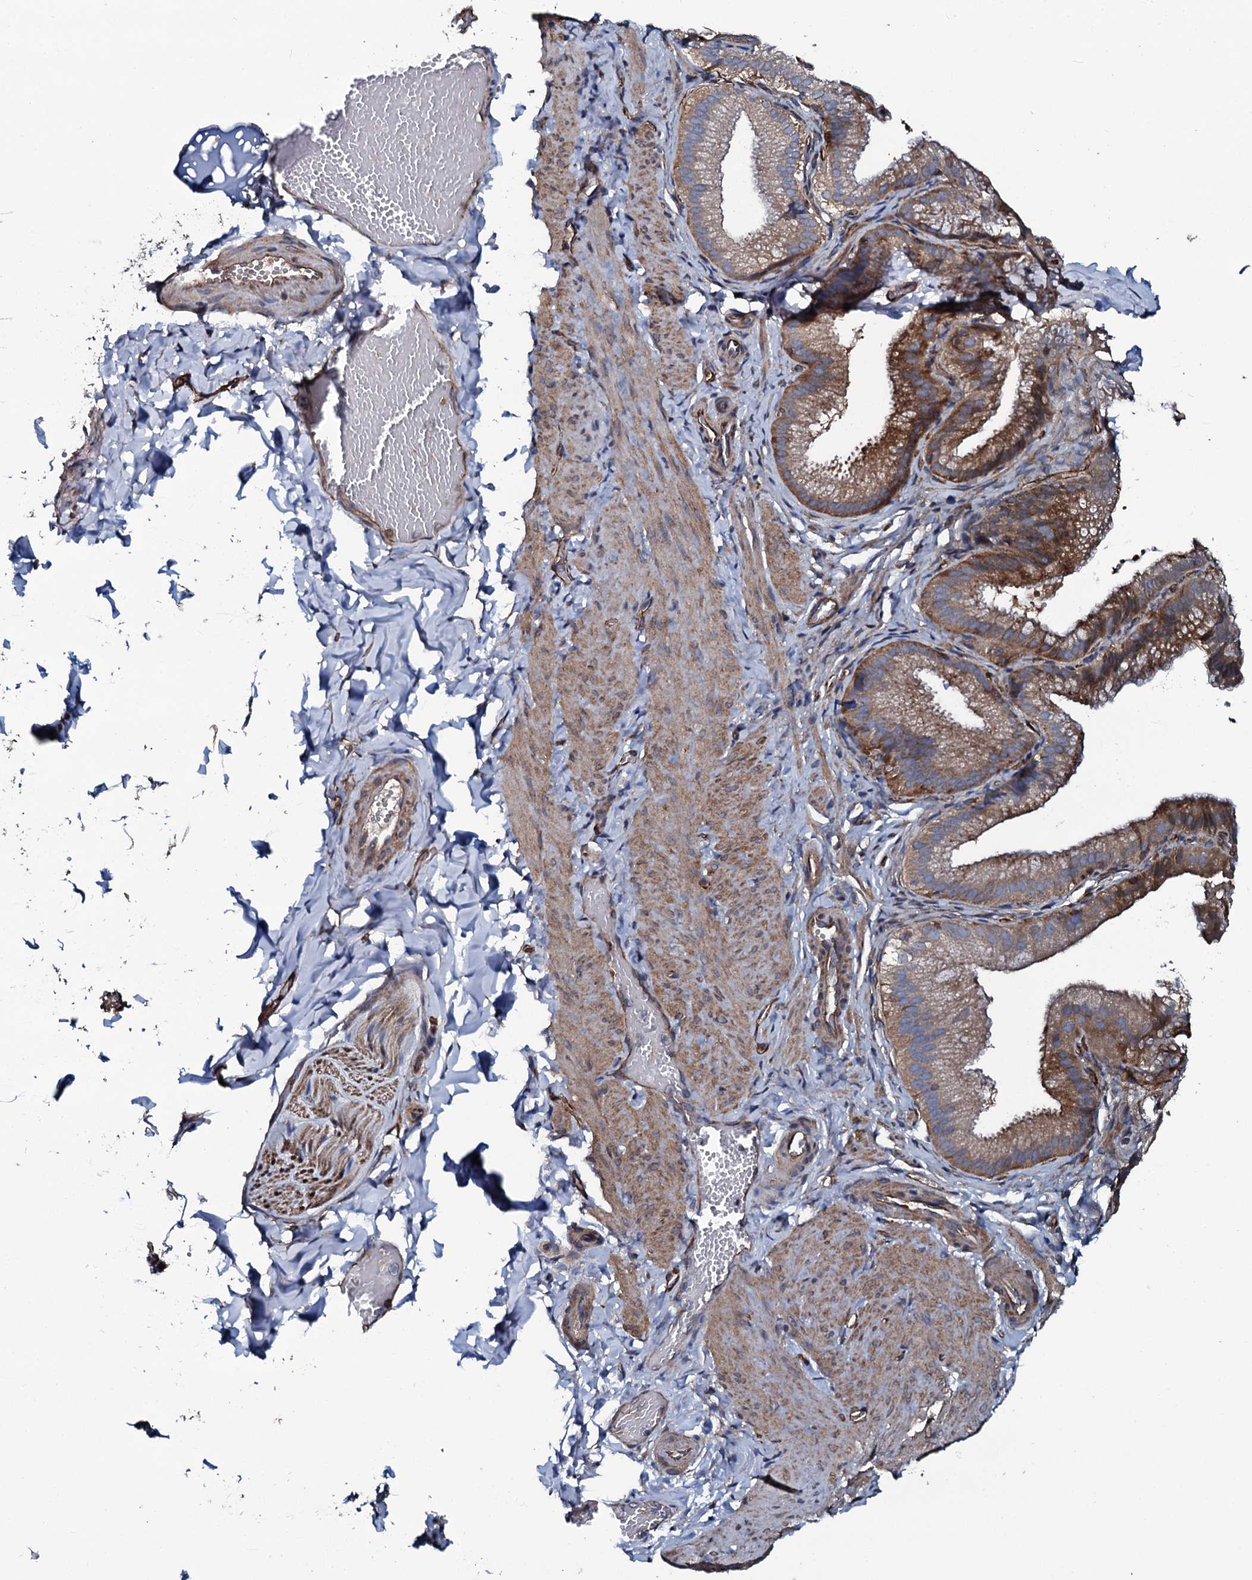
{"staining": {"intensity": "moderate", "quantity": "<25%", "location": "cytoplasmic/membranous"}, "tissue": "adipose tissue", "cell_type": "Adipocytes", "image_type": "normal", "snomed": [{"axis": "morphology", "description": "Normal tissue, NOS"}, {"axis": "topography", "description": "Gallbladder"}, {"axis": "topography", "description": "Peripheral nerve tissue"}], "caption": "A micrograph of human adipose tissue stained for a protein reveals moderate cytoplasmic/membranous brown staining in adipocytes. (brown staining indicates protein expression, while blue staining denotes nuclei).", "gene": "USPL1", "patient": {"sex": "male", "age": 38}}